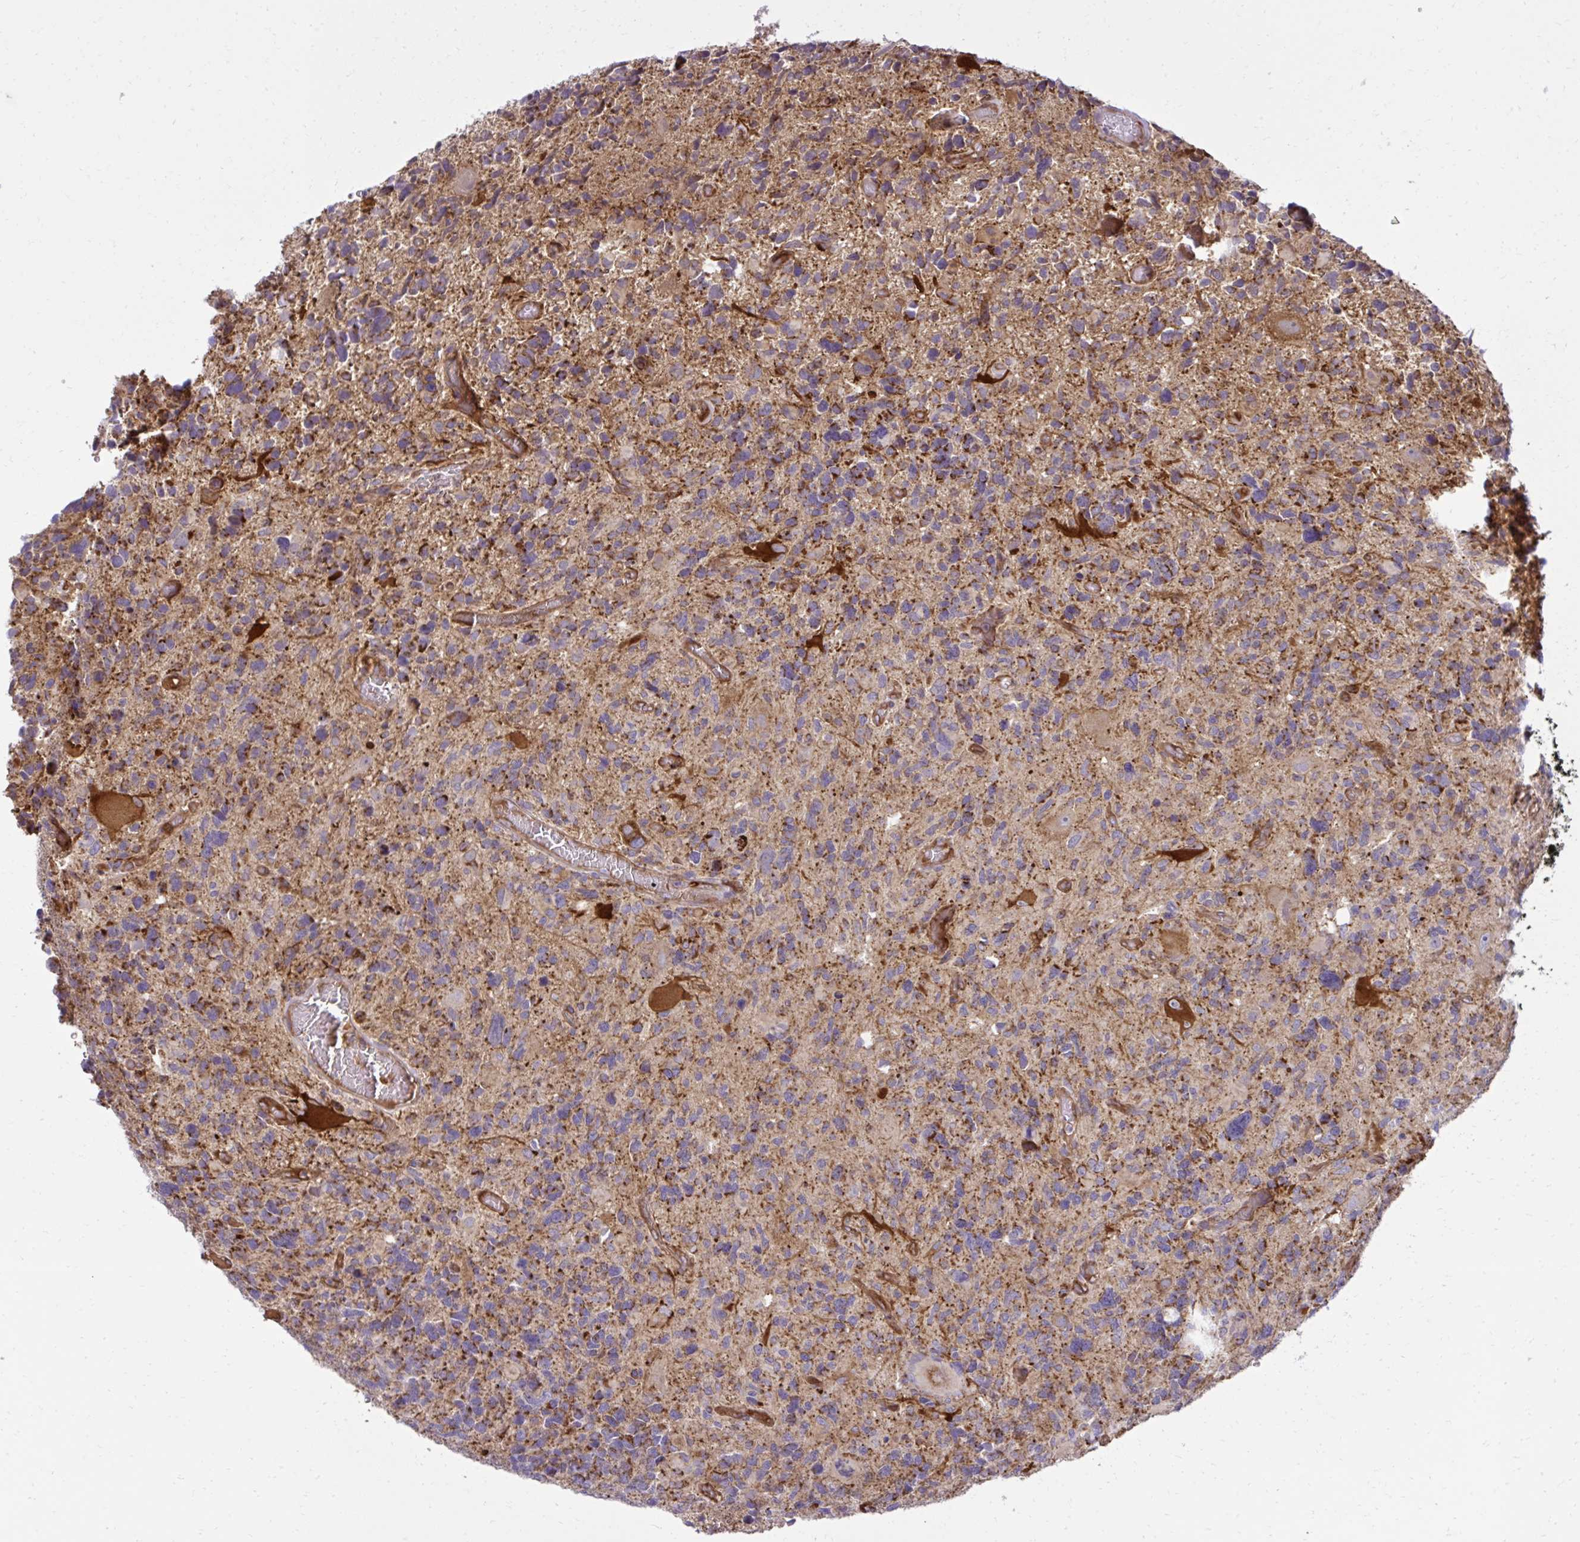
{"staining": {"intensity": "moderate", "quantity": ">75%", "location": "cytoplasmic/membranous"}, "tissue": "glioma", "cell_type": "Tumor cells", "image_type": "cancer", "snomed": [{"axis": "morphology", "description": "Glioma, malignant, High grade"}, {"axis": "topography", "description": "Brain"}], "caption": "The immunohistochemical stain shows moderate cytoplasmic/membranous positivity in tumor cells of glioma tissue.", "gene": "LIMS1", "patient": {"sex": "male", "age": 49}}